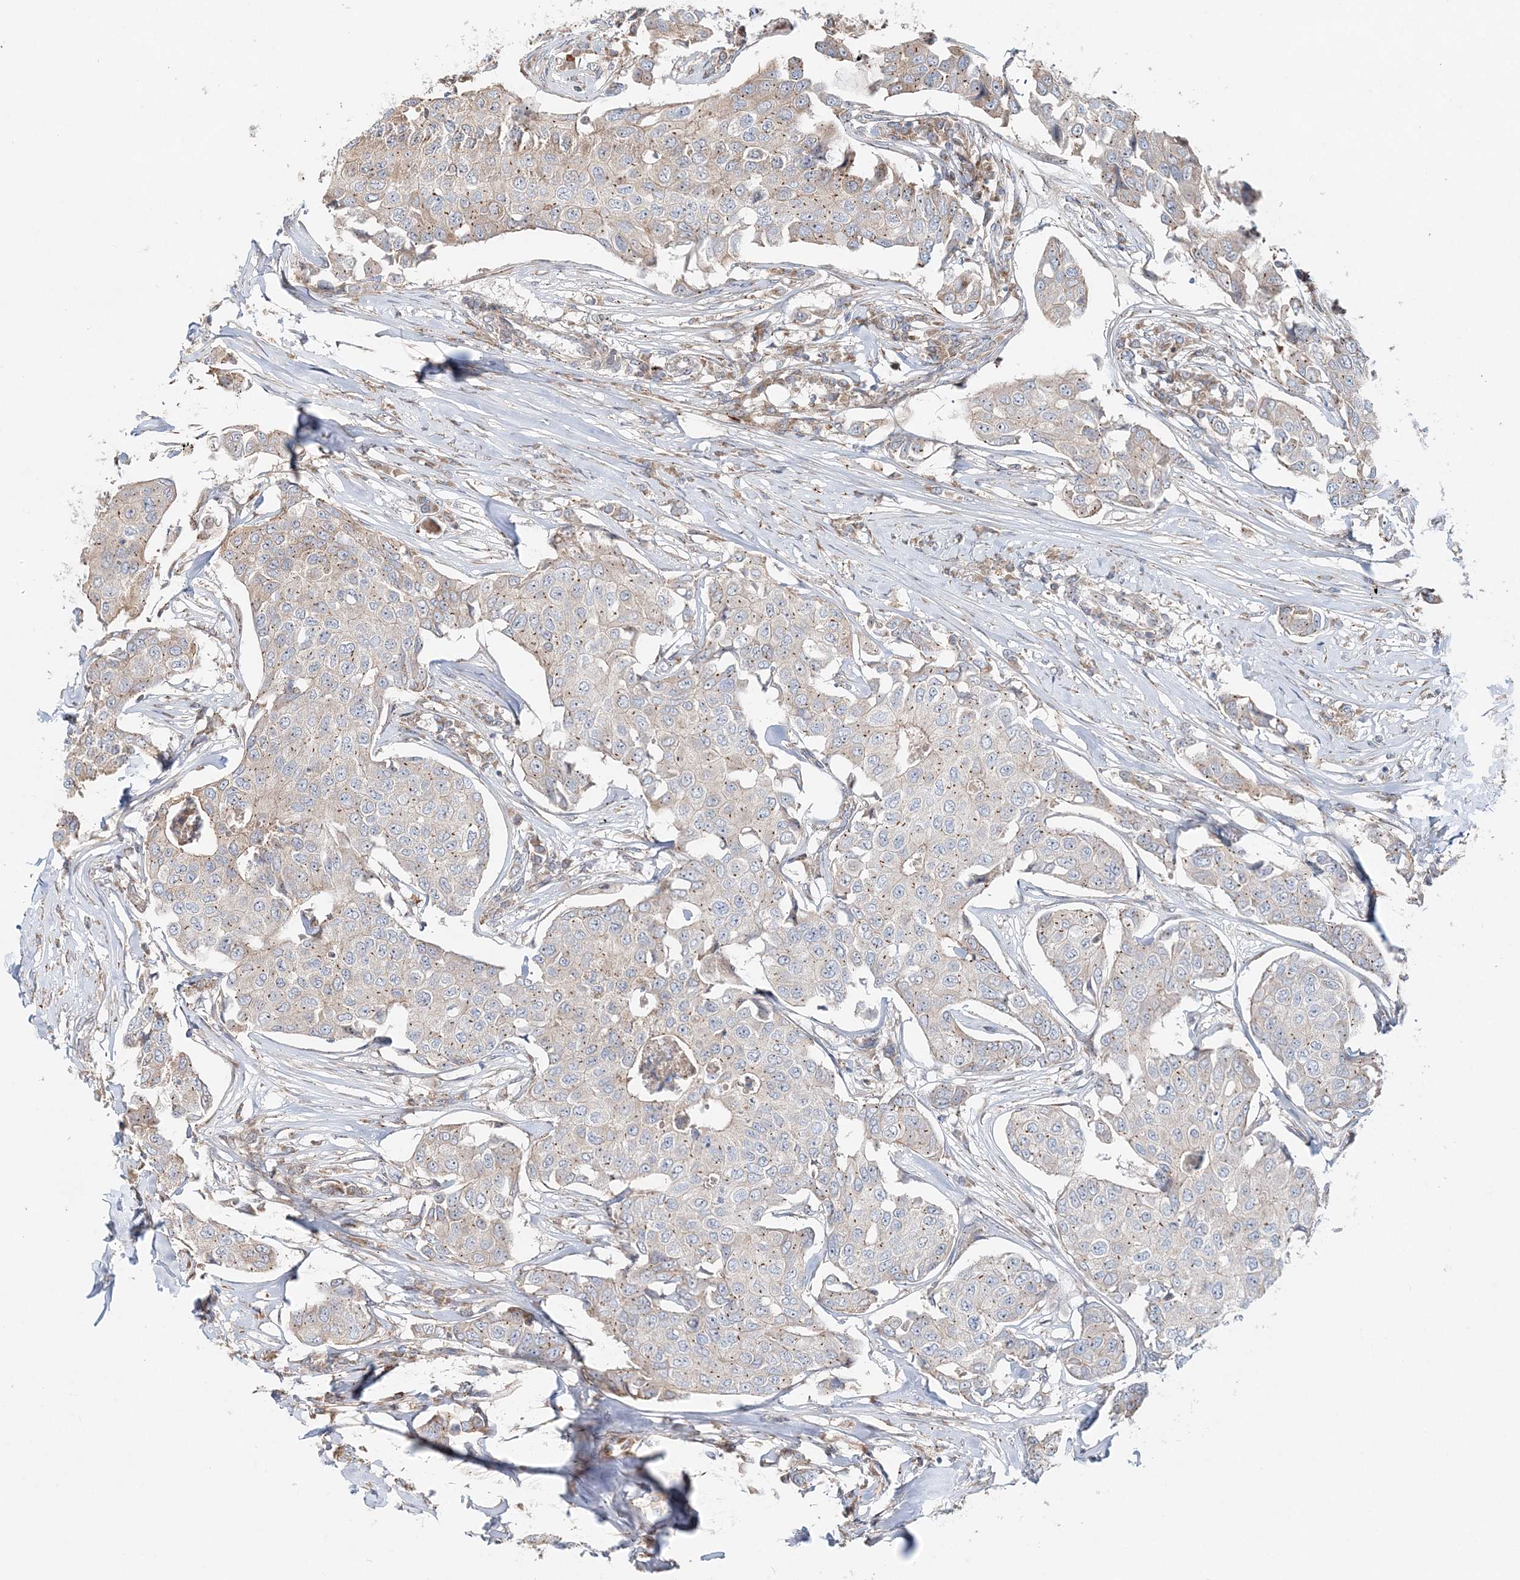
{"staining": {"intensity": "weak", "quantity": "<25%", "location": "cytoplasmic/membranous"}, "tissue": "breast cancer", "cell_type": "Tumor cells", "image_type": "cancer", "snomed": [{"axis": "morphology", "description": "Duct carcinoma"}, {"axis": "topography", "description": "Breast"}], "caption": "Image shows no protein staining in tumor cells of breast intraductal carcinoma tissue.", "gene": "CXXC5", "patient": {"sex": "female", "age": 80}}